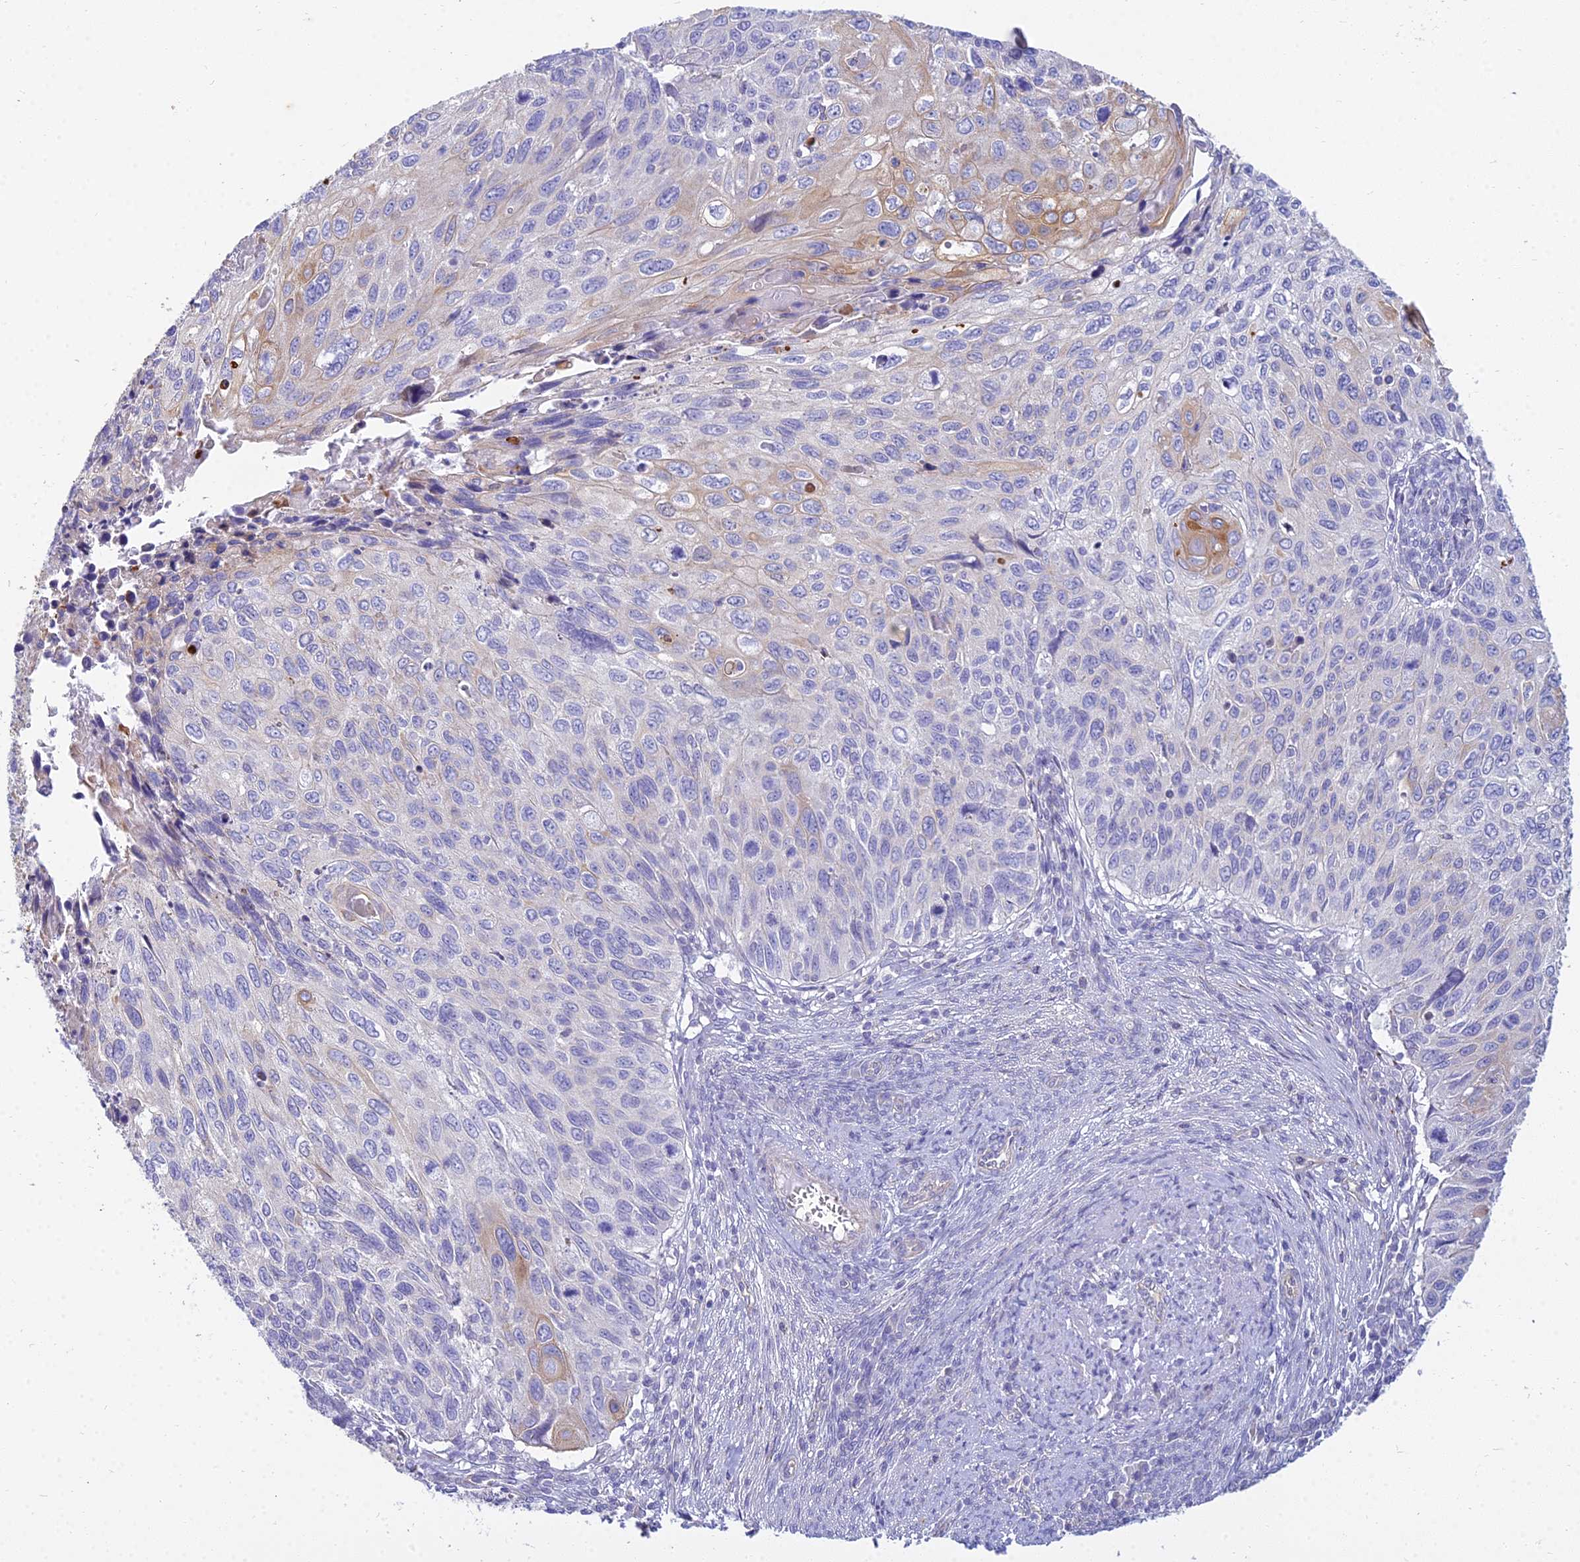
{"staining": {"intensity": "moderate", "quantity": "<25%", "location": "cytoplasmic/membranous"}, "tissue": "cervical cancer", "cell_type": "Tumor cells", "image_type": "cancer", "snomed": [{"axis": "morphology", "description": "Squamous cell carcinoma, NOS"}, {"axis": "topography", "description": "Cervix"}], "caption": "IHC histopathology image of neoplastic tissue: cervical cancer stained using immunohistochemistry (IHC) displays low levels of moderate protein expression localized specifically in the cytoplasmic/membranous of tumor cells, appearing as a cytoplasmic/membranous brown color.", "gene": "SMIM24", "patient": {"sex": "female", "age": 70}}